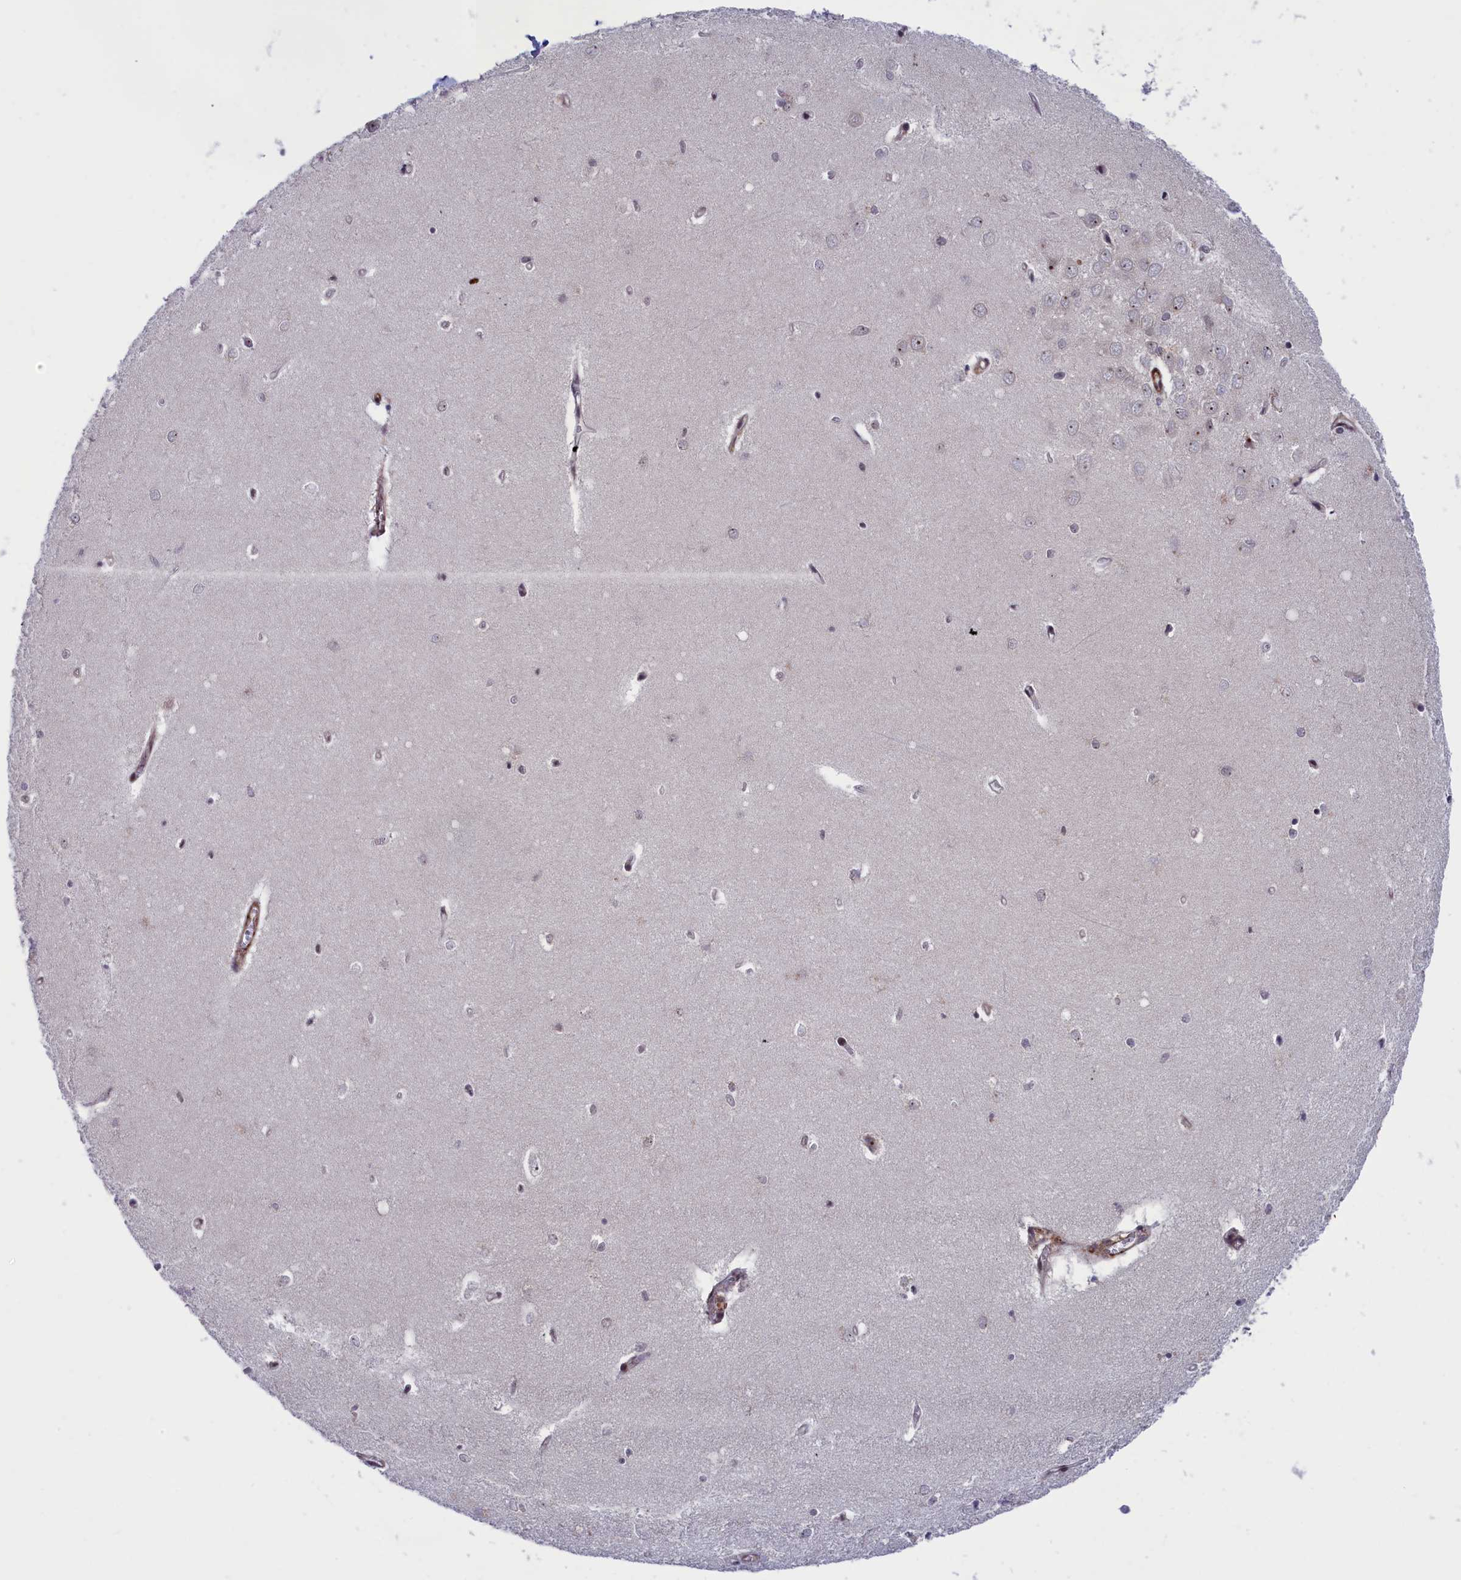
{"staining": {"intensity": "weak", "quantity": "<25%", "location": "nuclear"}, "tissue": "hippocampus", "cell_type": "Glial cells", "image_type": "normal", "snomed": [{"axis": "morphology", "description": "Normal tissue, NOS"}, {"axis": "topography", "description": "Hippocampus"}], "caption": "Protein analysis of benign hippocampus displays no significant positivity in glial cells. Brightfield microscopy of immunohistochemistry stained with DAB (3,3'-diaminobenzidine) (brown) and hematoxylin (blue), captured at high magnification.", "gene": "PPAN", "patient": {"sex": "female", "age": 64}}